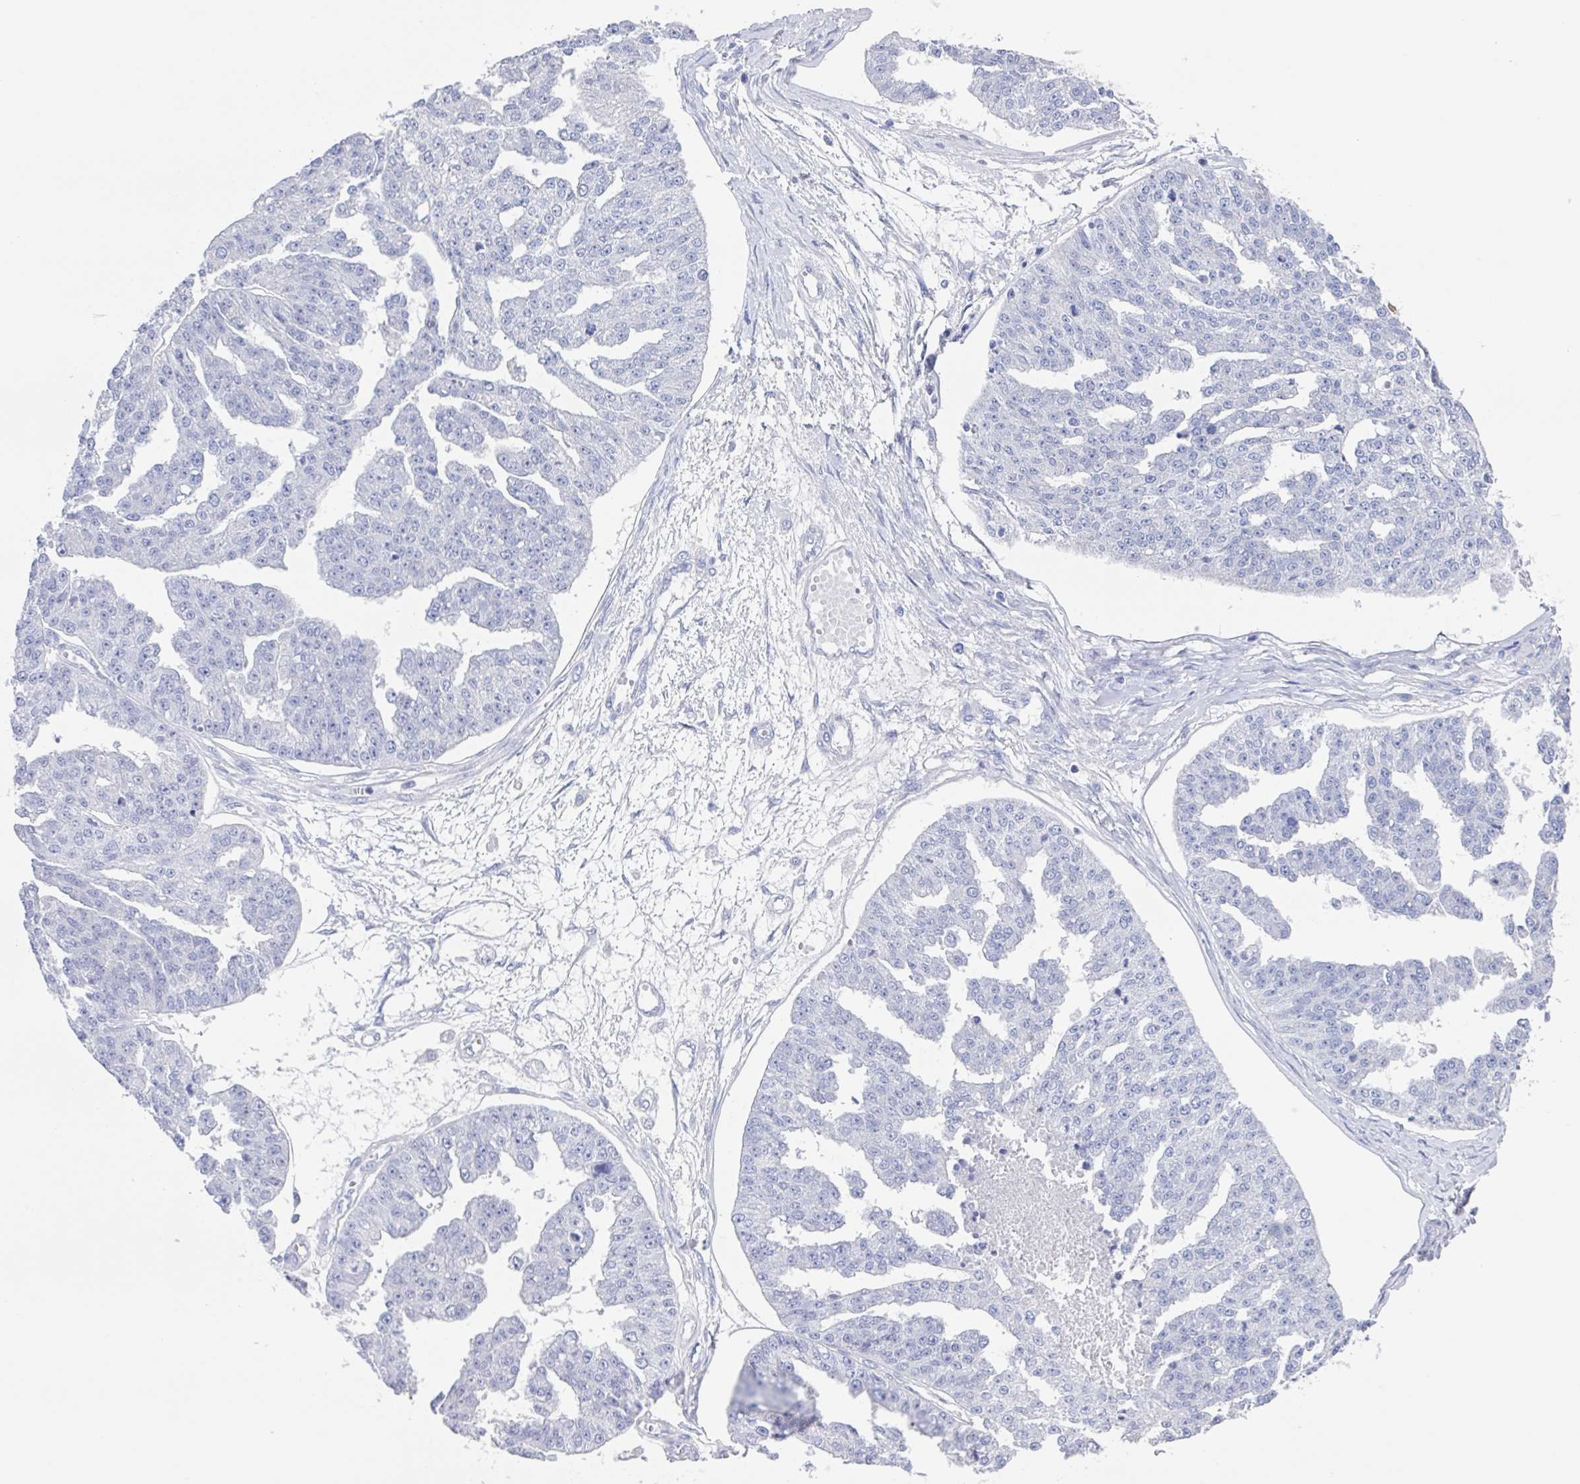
{"staining": {"intensity": "negative", "quantity": "none", "location": "none"}, "tissue": "ovarian cancer", "cell_type": "Tumor cells", "image_type": "cancer", "snomed": [{"axis": "morphology", "description": "Cystadenocarcinoma, serous, NOS"}, {"axis": "topography", "description": "Ovary"}], "caption": "There is no significant expression in tumor cells of ovarian cancer (serous cystadenocarcinoma).", "gene": "NOXRED1", "patient": {"sex": "female", "age": 58}}